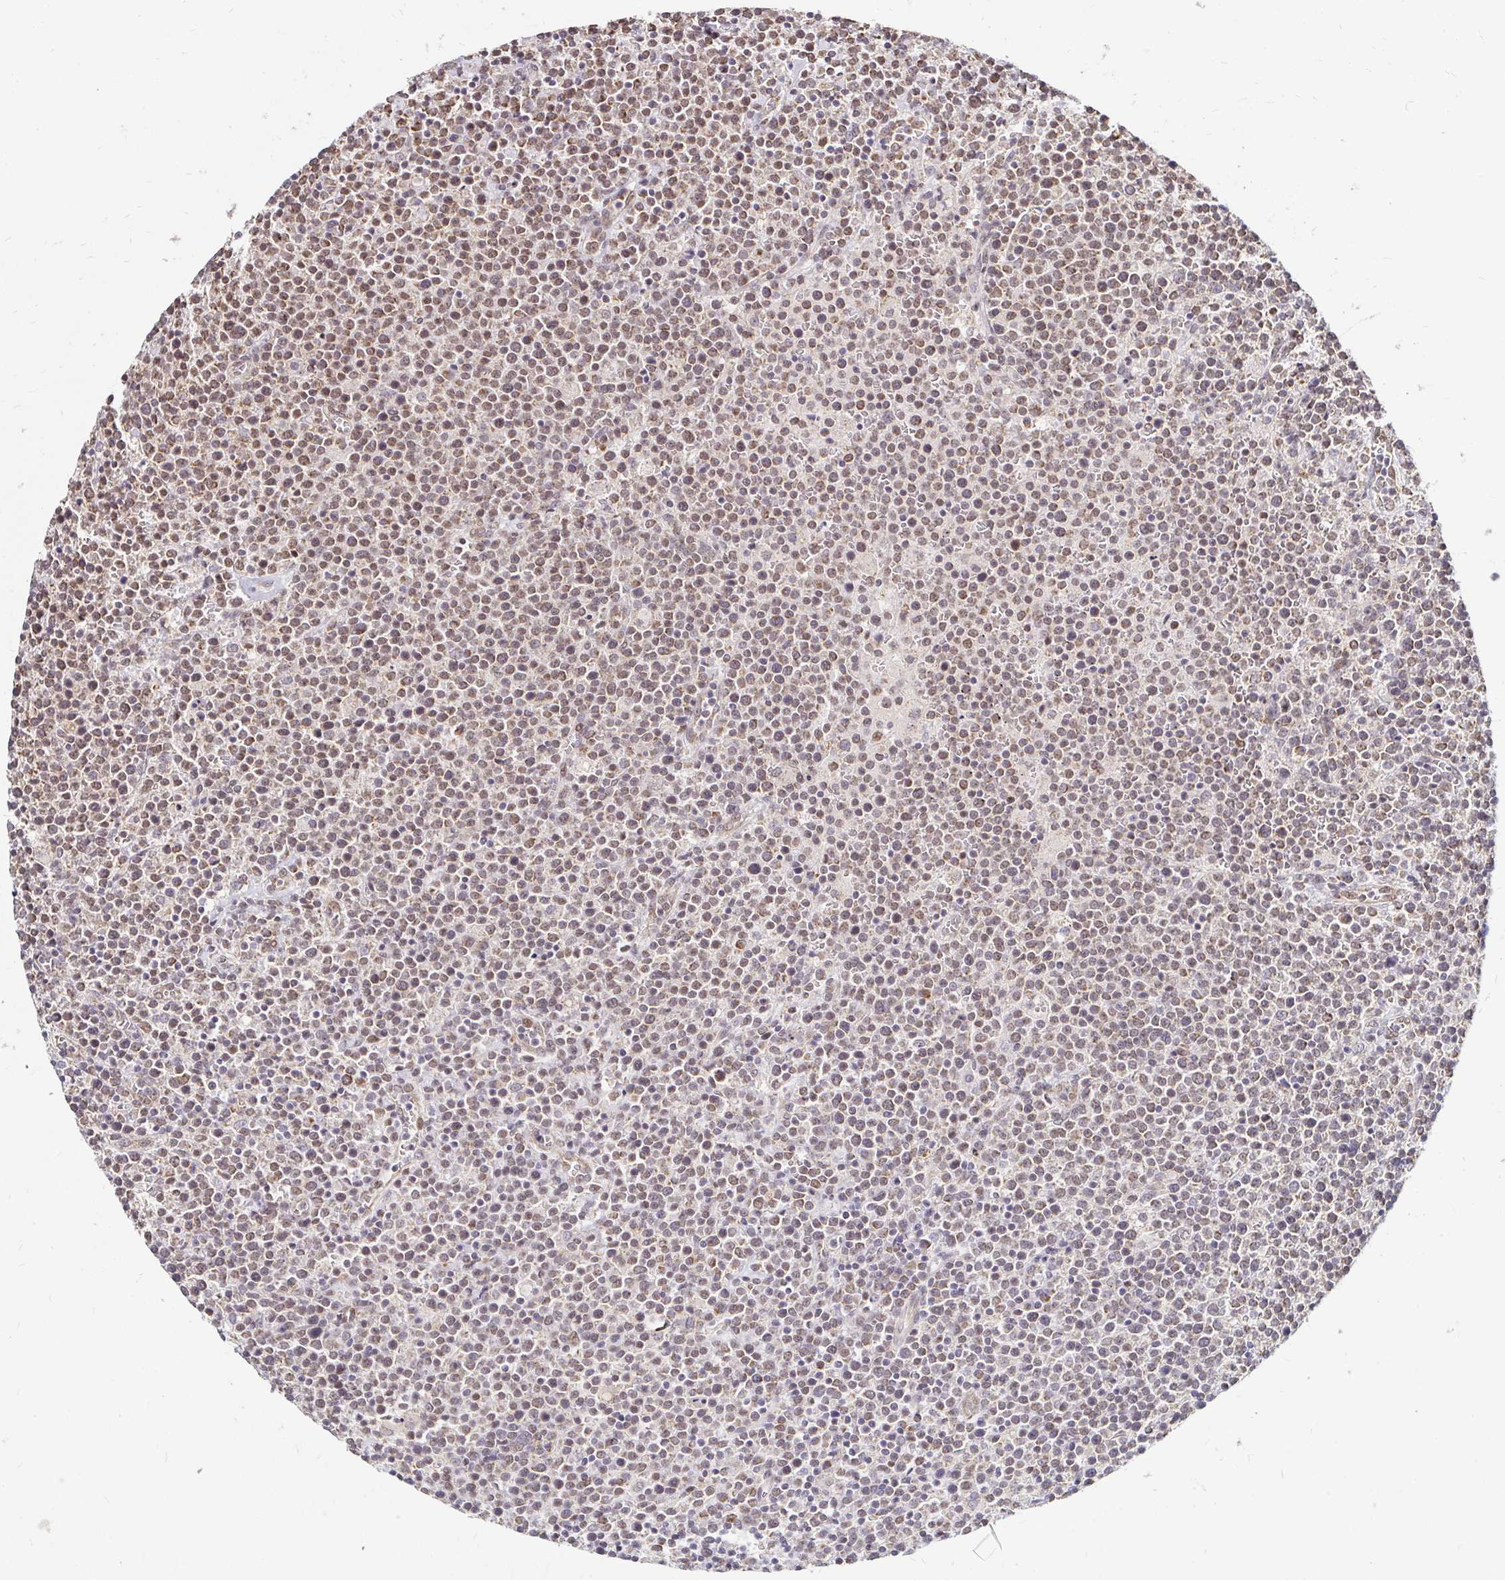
{"staining": {"intensity": "moderate", "quantity": "25%-75%", "location": "cytoplasmic/membranous"}, "tissue": "lymphoma", "cell_type": "Tumor cells", "image_type": "cancer", "snomed": [{"axis": "morphology", "description": "Malignant lymphoma, non-Hodgkin's type, High grade"}, {"axis": "topography", "description": "Lymph node"}], "caption": "A micrograph of malignant lymphoma, non-Hodgkin's type (high-grade) stained for a protein reveals moderate cytoplasmic/membranous brown staining in tumor cells.", "gene": "TIMM50", "patient": {"sex": "male", "age": 61}}